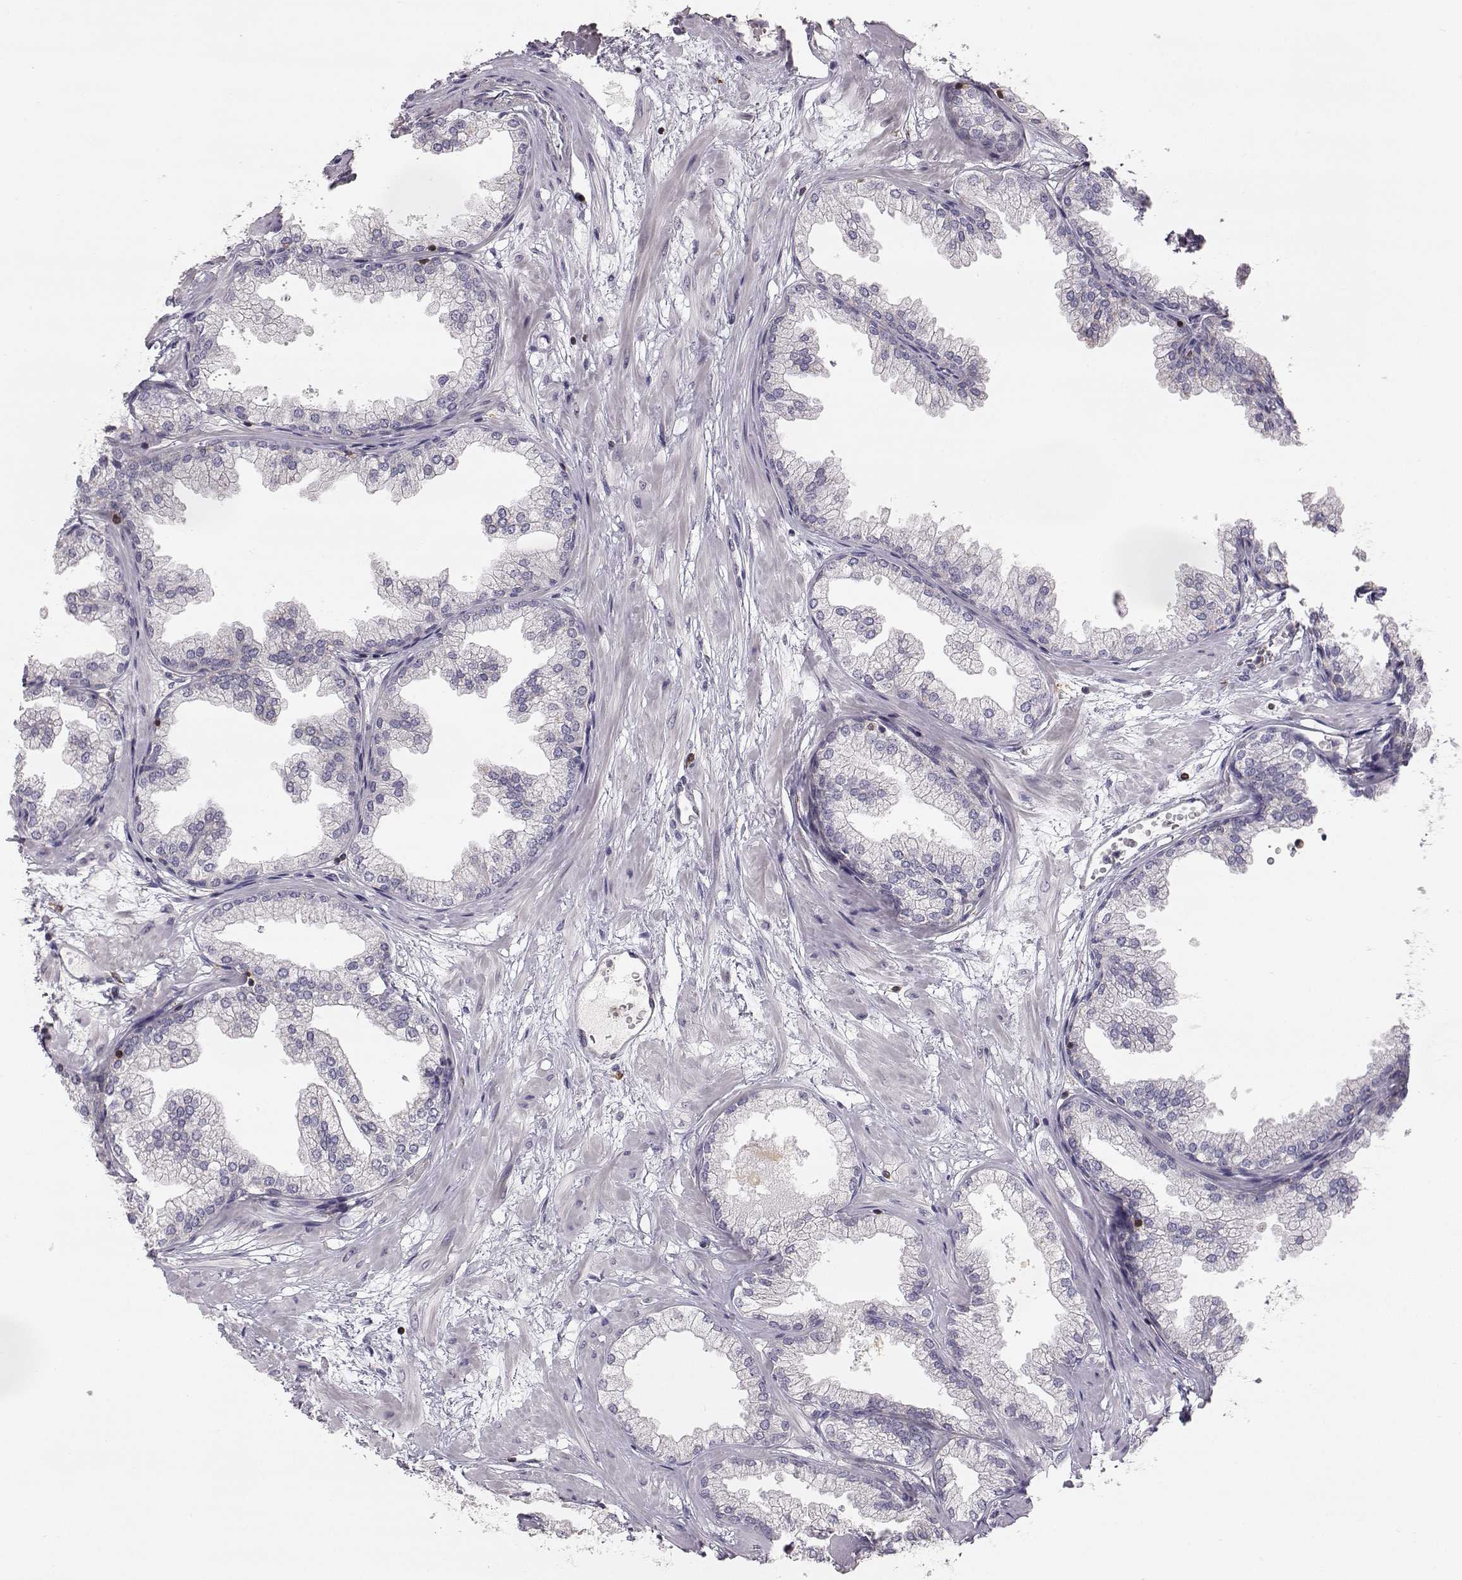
{"staining": {"intensity": "negative", "quantity": "none", "location": "none"}, "tissue": "prostate", "cell_type": "Glandular cells", "image_type": "normal", "snomed": [{"axis": "morphology", "description": "Normal tissue, NOS"}, {"axis": "topography", "description": "Prostate"}], "caption": "Normal prostate was stained to show a protein in brown. There is no significant positivity in glandular cells. (Brightfield microscopy of DAB IHC at high magnification).", "gene": "GRAP2", "patient": {"sex": "male", "age": 37}}